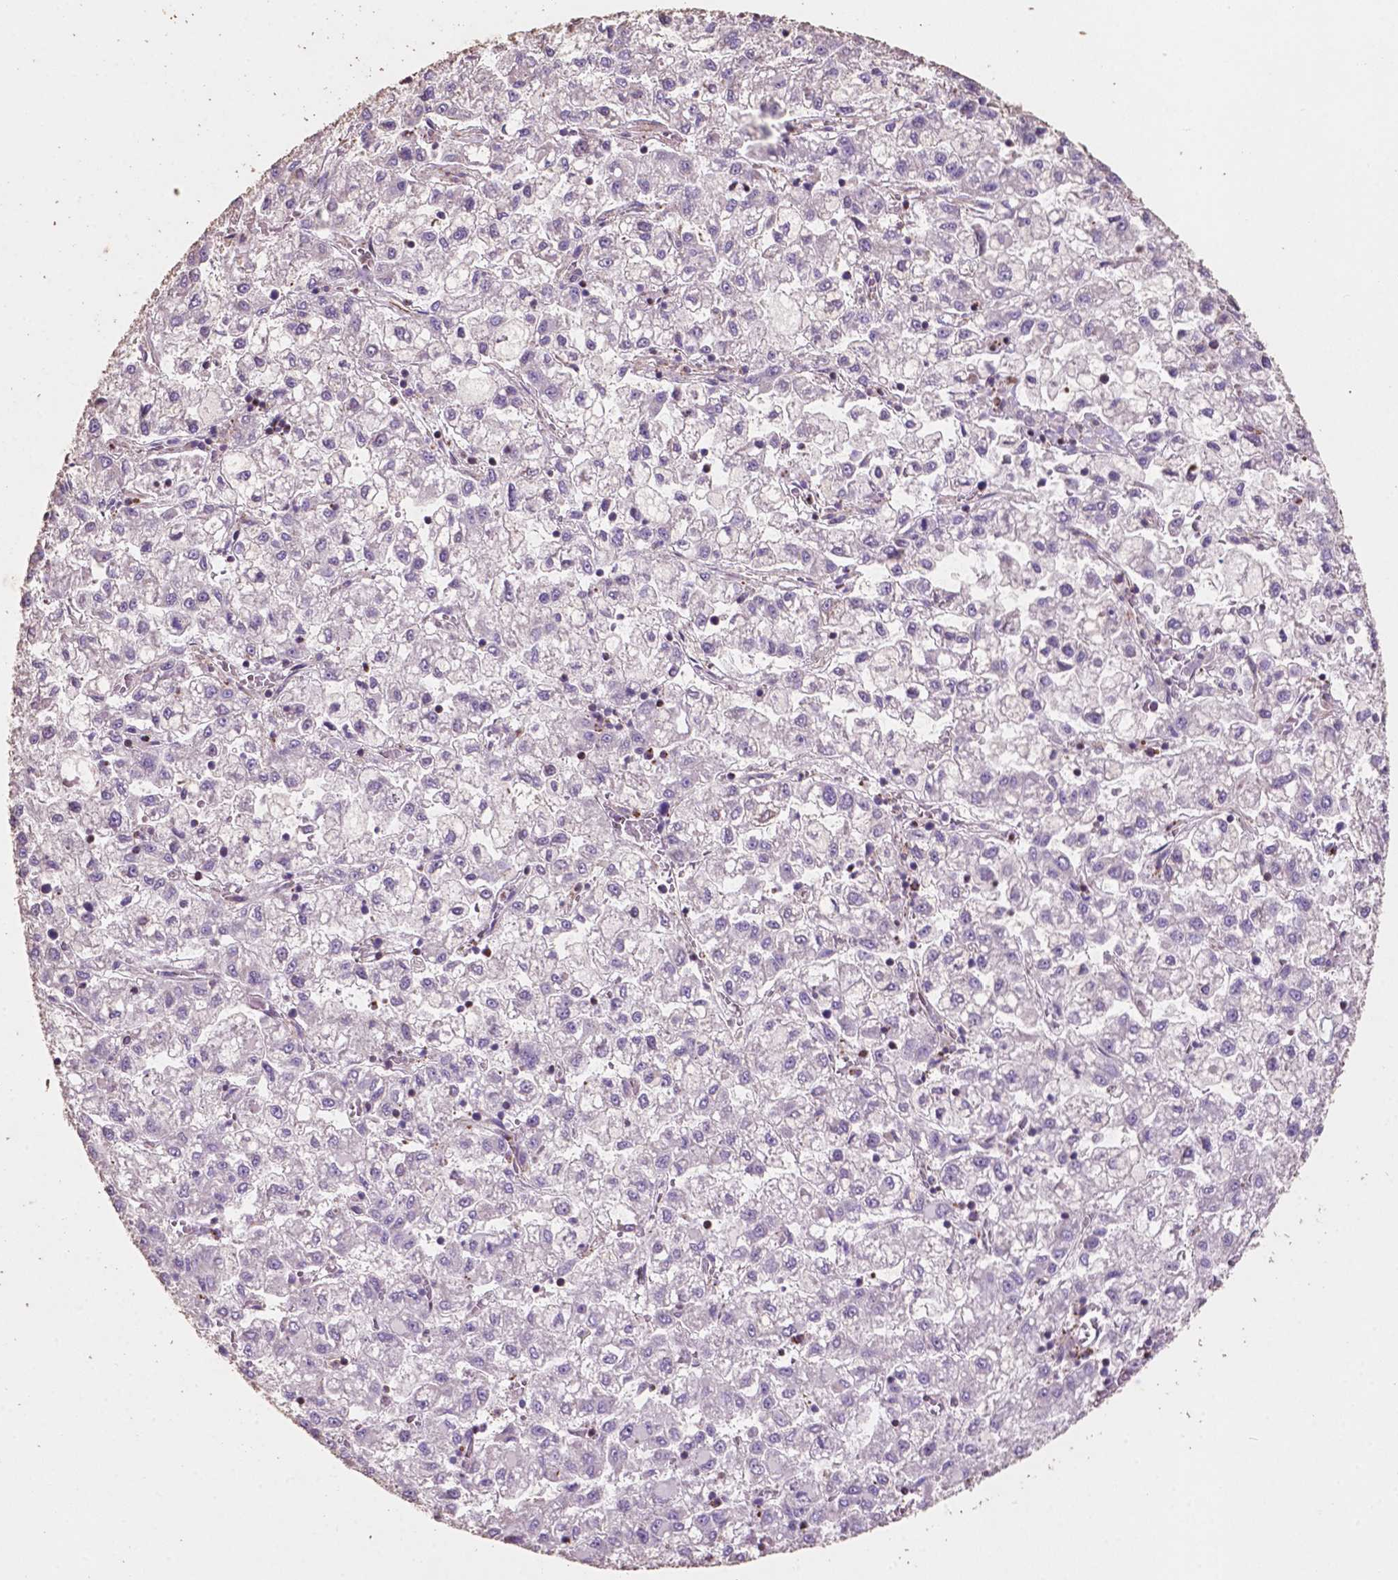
{"staining": {"intensity": "negative", "quantity": "none", "location": "none"}, "tissue": "liver cancer", "cell_type": "Tumor cells", "image_type": "cancer", "snomed": [{"axis": "morphology", "description": "Carcinoma, Hepatocellular, NOS"}, {"axis": "topography", "description": "Liver"}], "caption": "Tumor cells show no significant positivity in liver cancer (hepatocellular carcinoma).", "gene": "COMMD4", "patient": {"sex": "male", "age": 40}}